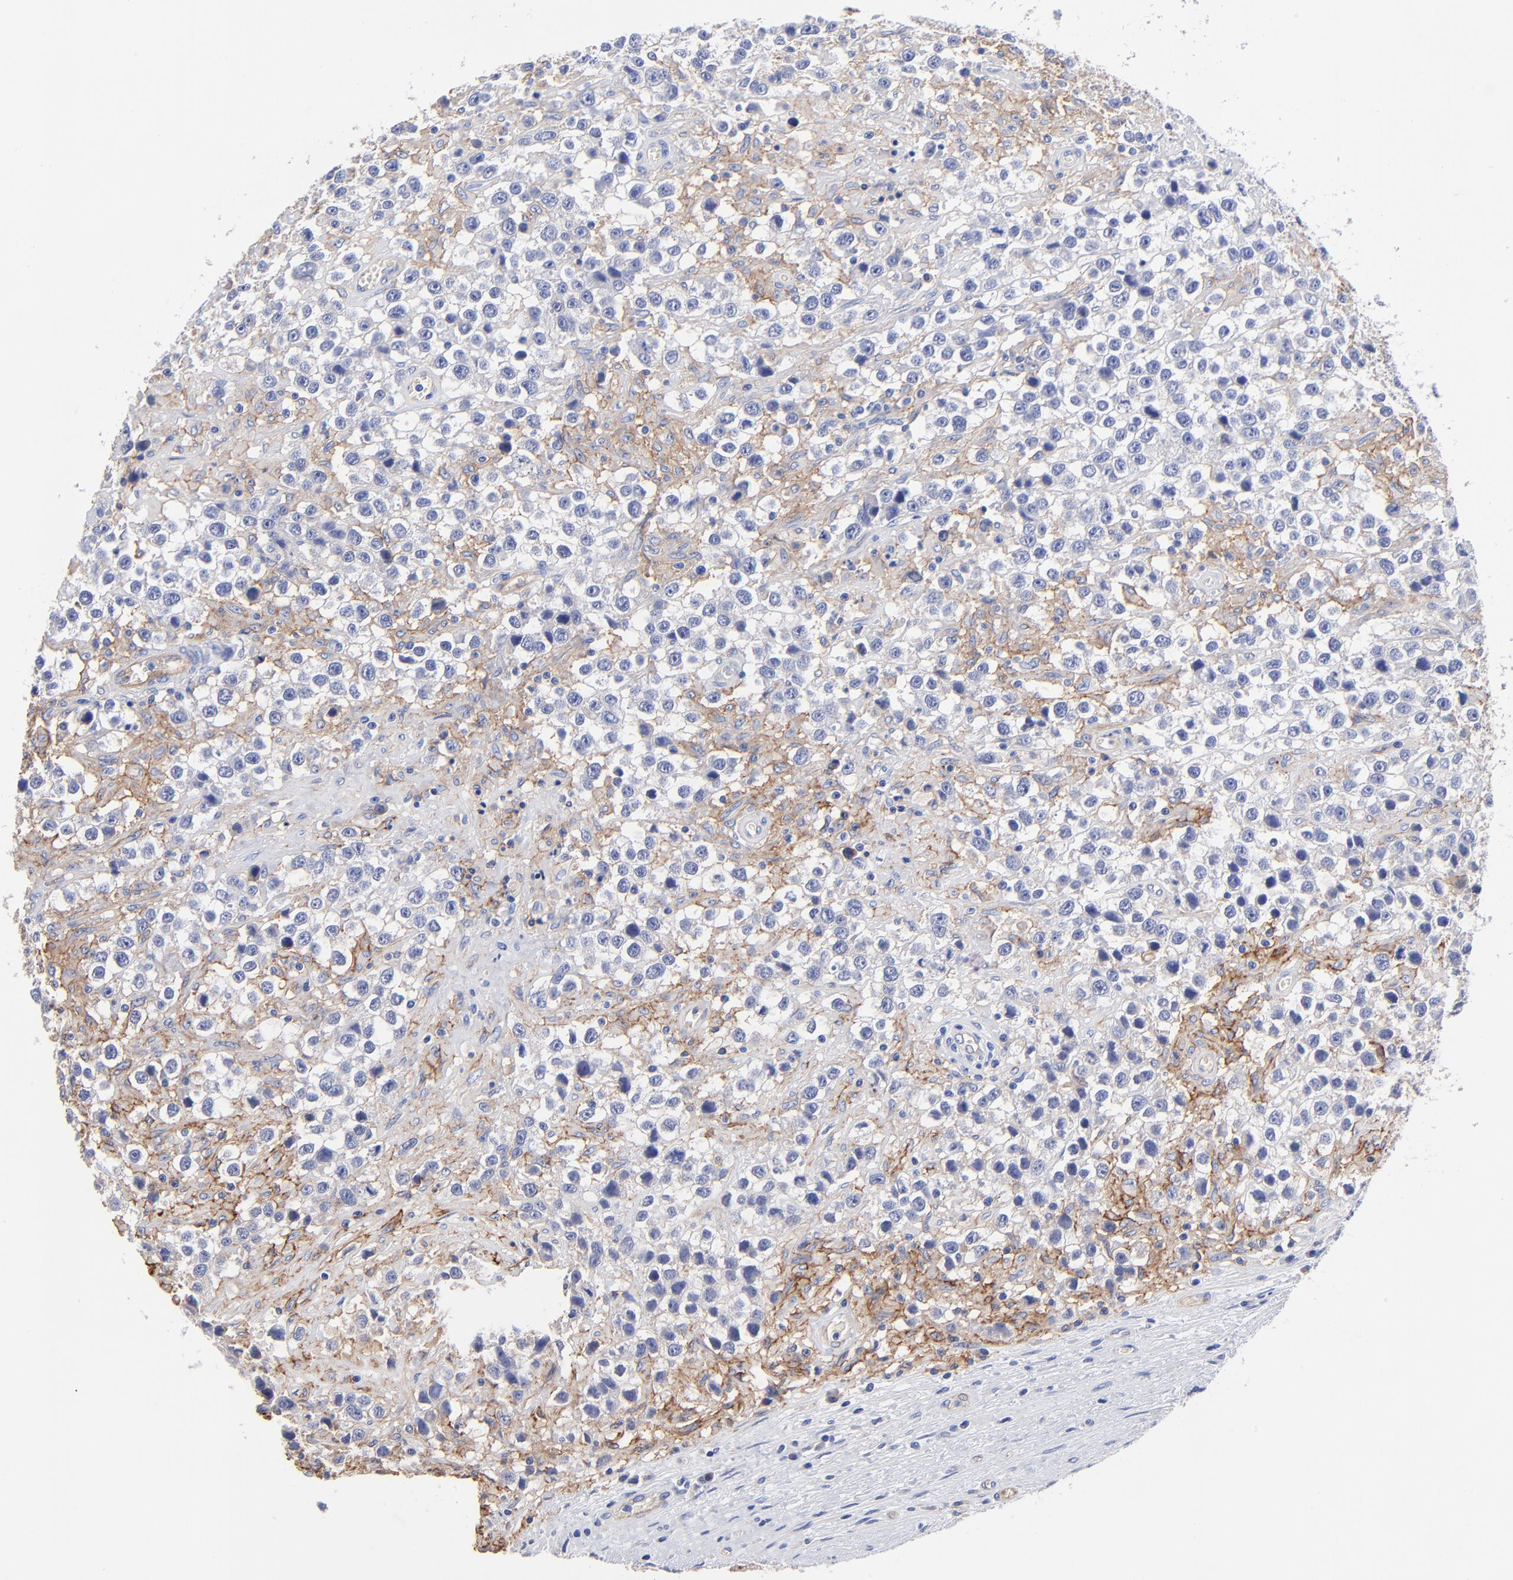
{"staining": {"intensity": "negative", "quantity": "none", "location": "none"}, "tissue": "testis cancer", "cell_type": "Tumor cells", "image_type": "cancer", "snomed": [{"axis": "morphology", "description": "Seminoma, NOS"}, {"axis": "topography", "description": "Testis"}], "caption": "IHC image of neoplastic tissue: human testis cancer stained with DAB displays no significant protein expression in tumor cells.", "gene": "SLC44A2", "patient": {"sex": "male", "age": 43}}